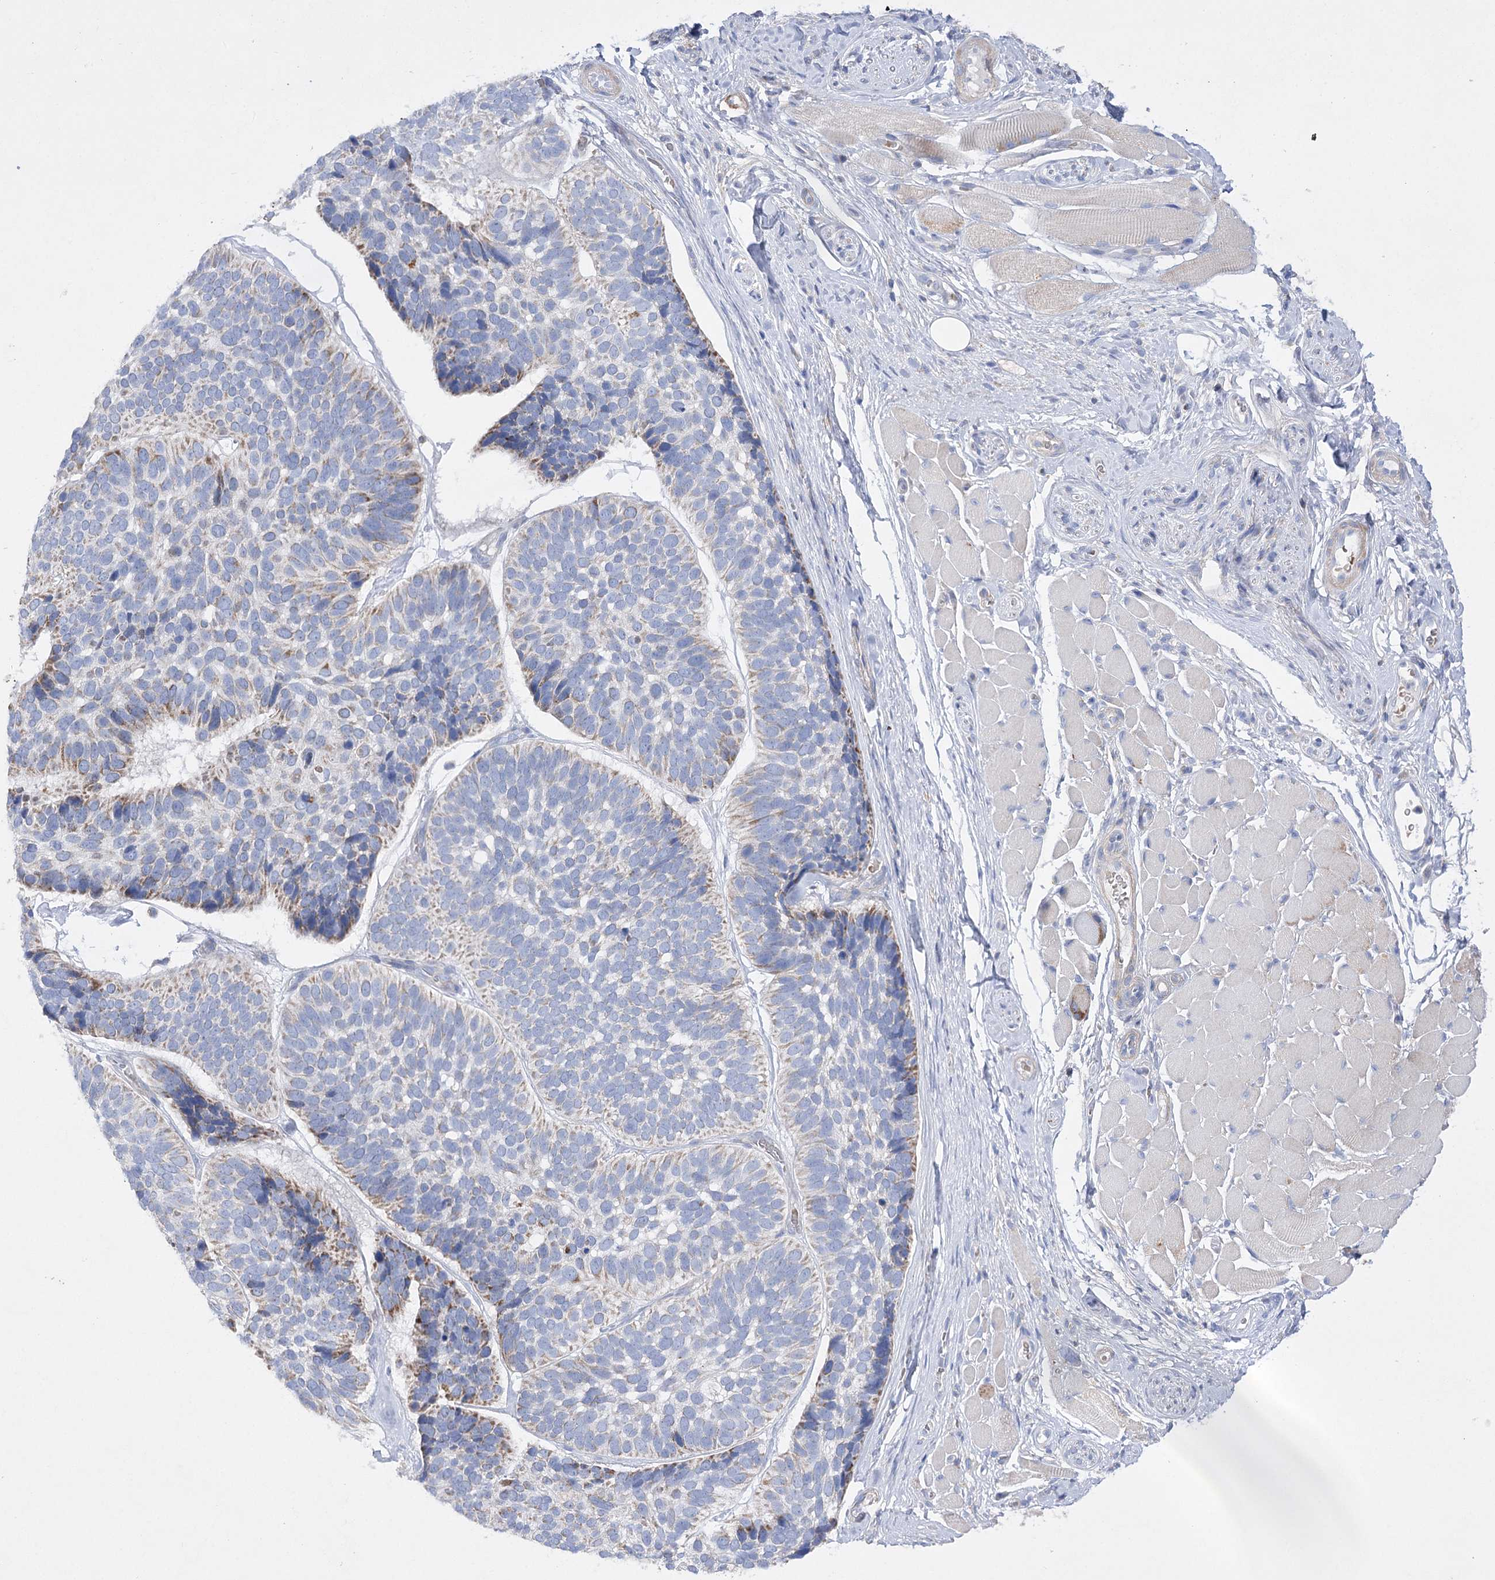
{"staining": {"intensity": "weak", "quantity": "<25%", "location": "cytoplasmic/membranous"}, "tissue": "skin cancer", "cell_type": "Tumor cells", "image_type": "cancer", "snomed": [{"axis": "morphology", "description": "Basal cell carcinoma"}, {"axis": "topography", "description": "Skin"}], "caption": "The IHC photomicrograph has no significant positivity in tumor cells of skin cancer tissue.", "gene": "COX15", "patient": {"sex": "male", "age": 62}}